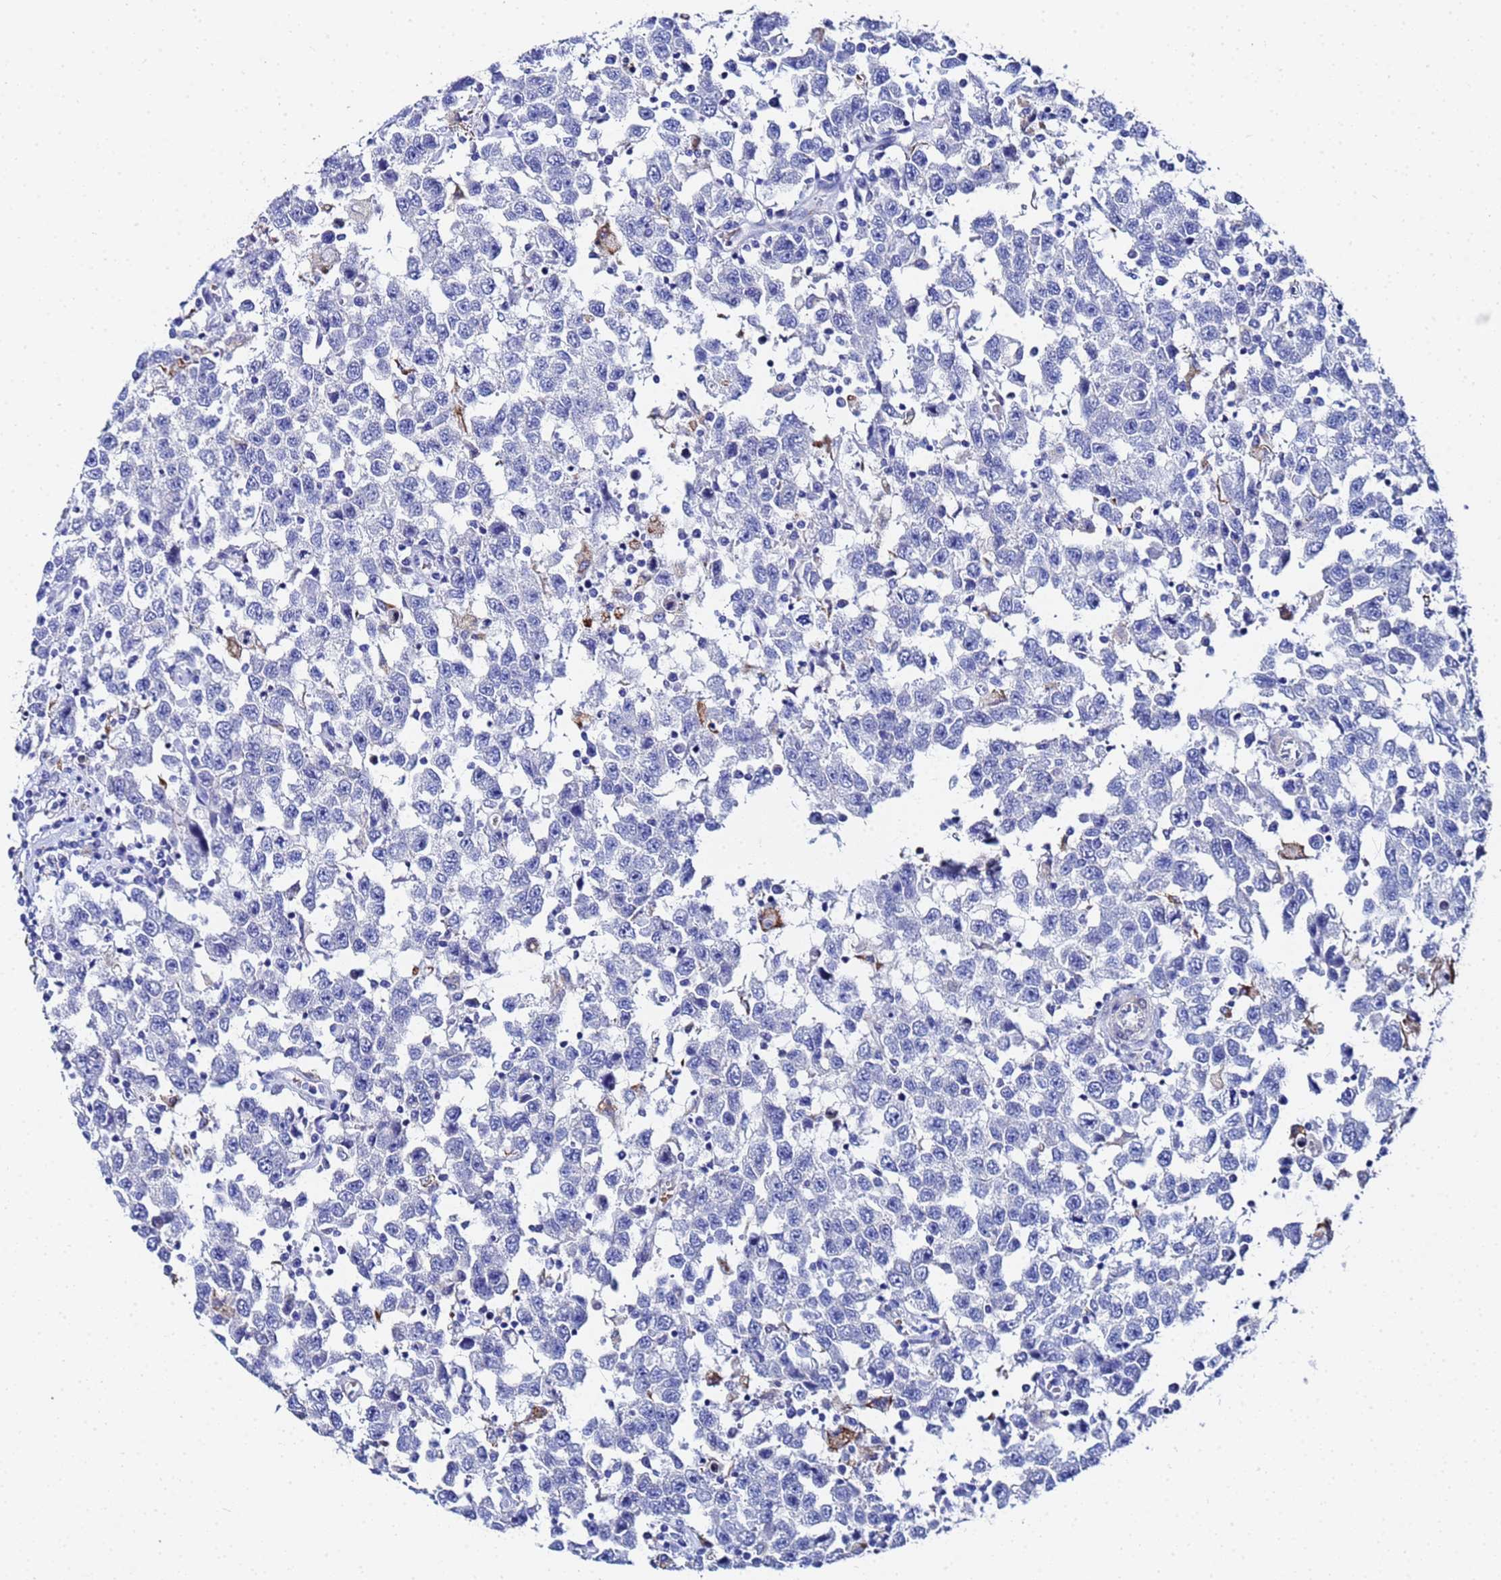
{"staining": {"intensity": "negative", "quantity": "none", "location": "none"}, "tissue": "testis cancer", "cell_type": "Tumor cells", "image_type": "cancer", "snomed": [{"axis": "morphology", "description": "Seminoma, NOS"}, {"axis": "topography", "description": "Testis"}], "caption": "DAB (3,3'-diaminobenzidine) immunohistochemical staining of testis cancer (seminoma) shows no significant positivity in tumor cells. The staining is performed using DAB brown chromogen with nuclei counter-stained in using hematoxylin.", "gene": "ZNF26", "patient": {"sex": "male", "age": 41}}